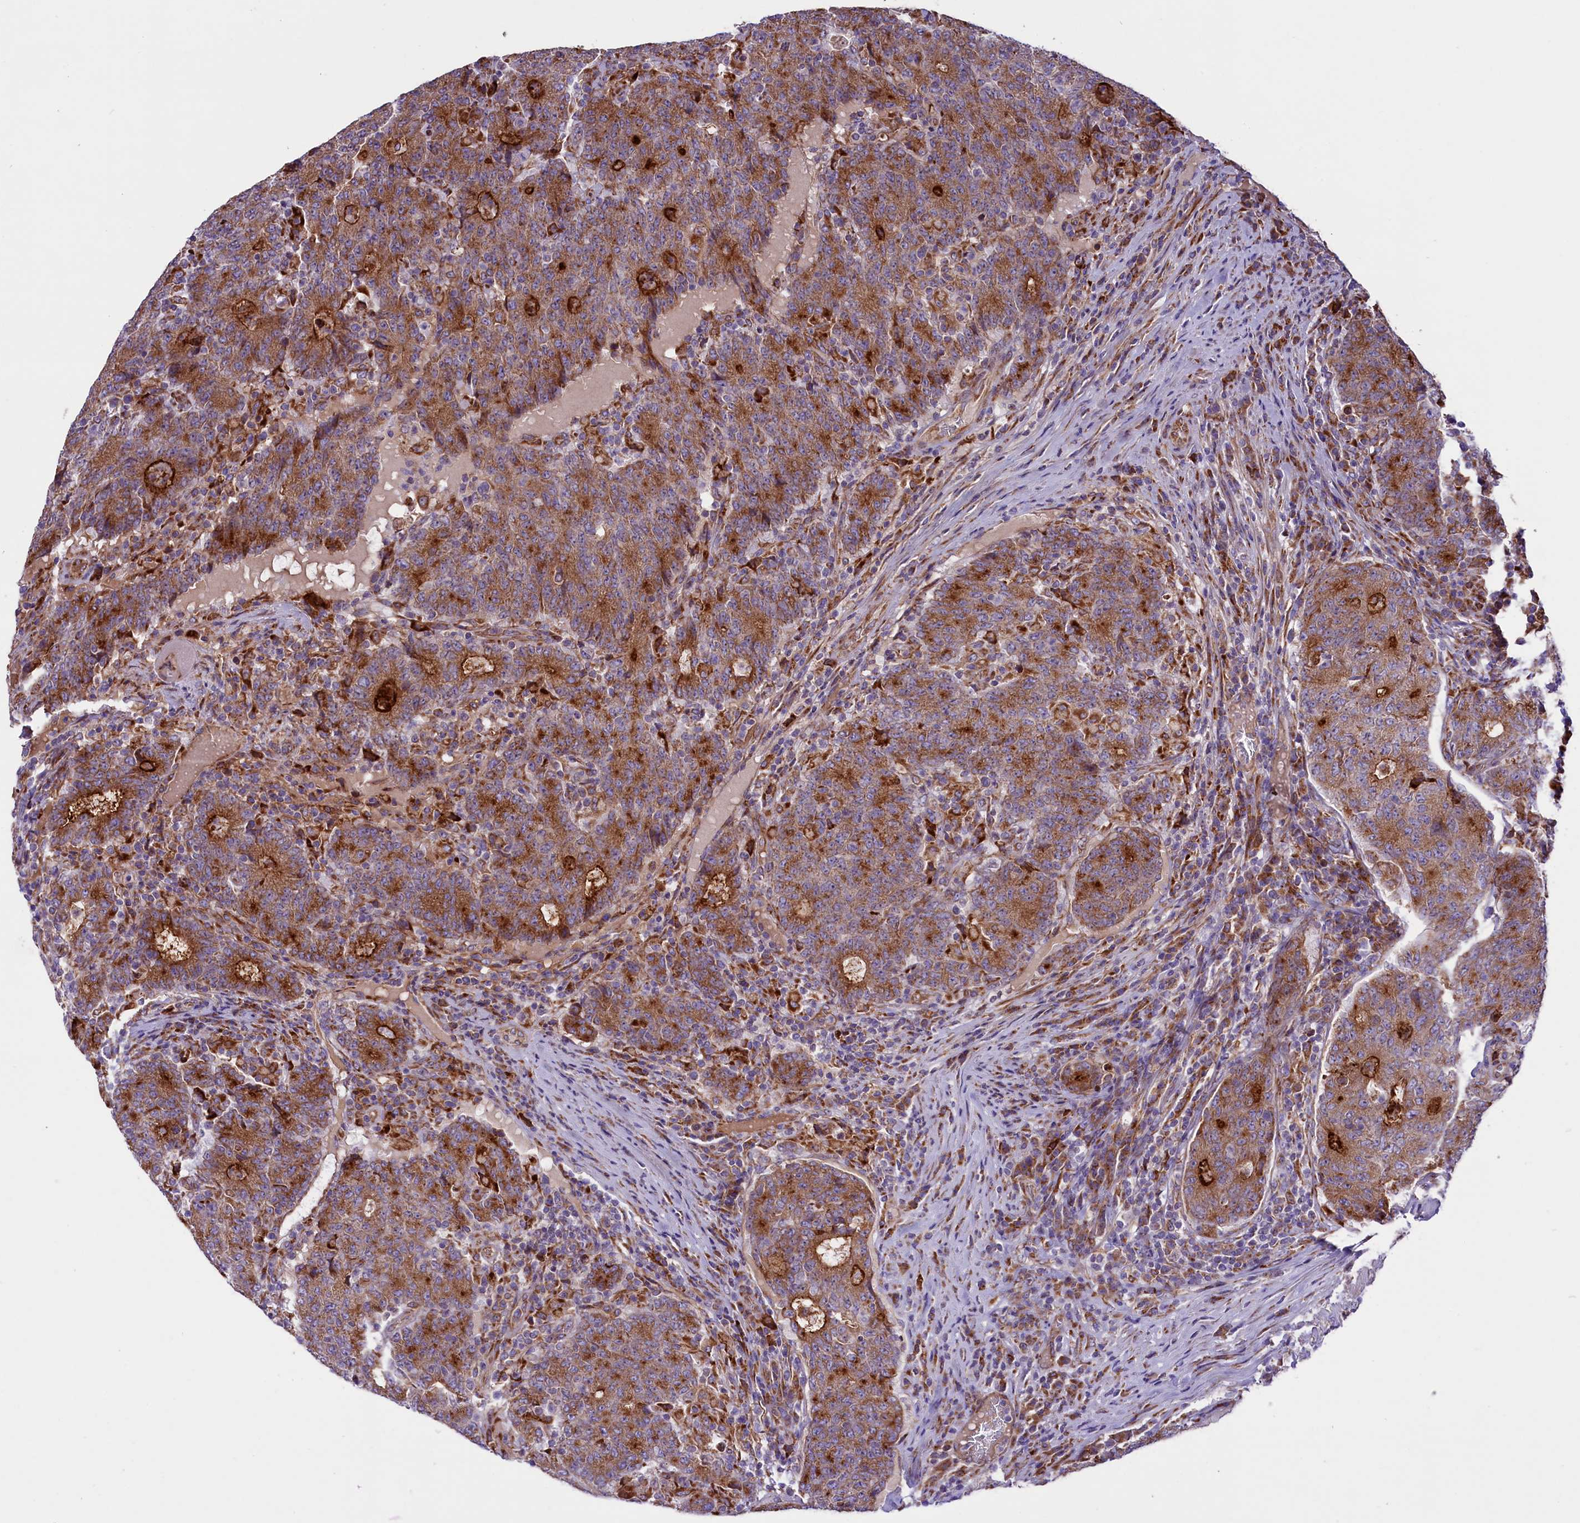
{"staining": {"intensity": "moderate", "quantity": ">75%", "location": "cytoplasmic/membranous"}, "tissue": "colorectal cancer", "cell_type": "Tumor cells", "image_type": "cancer", "snomed": [{"axis": "morphology", "description": "Adenocarcinoma, NOS"}, {"axis": "topography", "description": "Colon"}], "caption": "Immunohistochemistry photomicrograph of human colorectal cancer (adenocarcinoma) stained for a protein (brown), which demonstrates medium levels of moderate cytoplasmic/membranous expression in approximately >75% of tumor cells.", "gene": "PTPRU", "patient": {"sex": "female", "age": 75}}